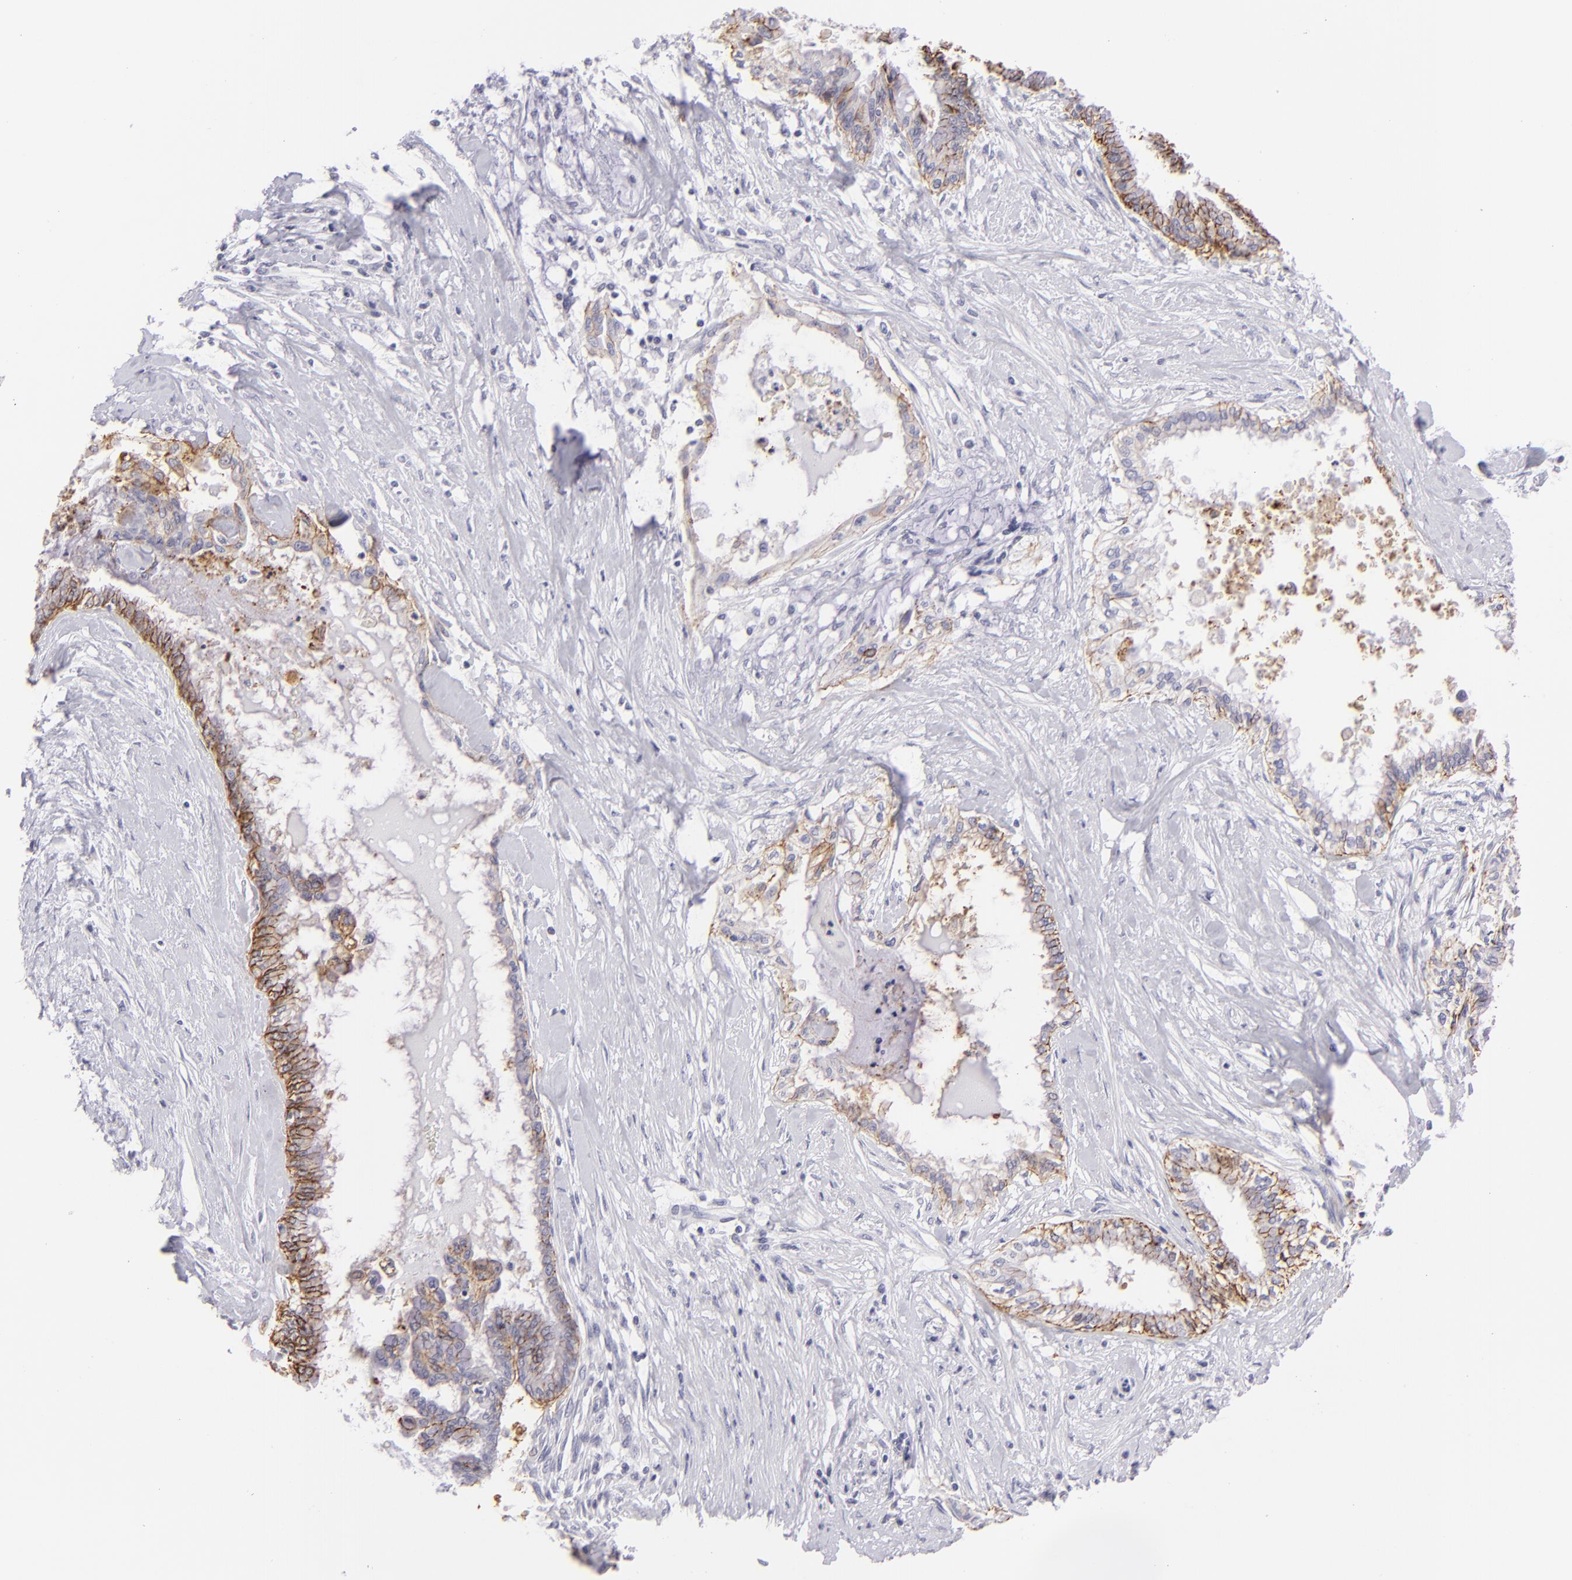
{"staining": {"intensity": "moderate", "quantity": "25%-75%", "location": "cytoplasmic/membranous"}, "tissue": "pancreatic cancer", "cell_type": "Tumor cells", "image_type": "cancer", "snomed": [{"axis": "morphology", "description": "Adenocarcinoma, NOS"}, {"axis": "topography", "description": "Pancreas"}], "caption": "Moderate cytoplasmic/membranous positivity is present in approximately 25%-75% of tumor cells in adenocarcinoma (pancreatic).", "gene": "CLDN4", "patient": {"sex": "female", "age": 64}}